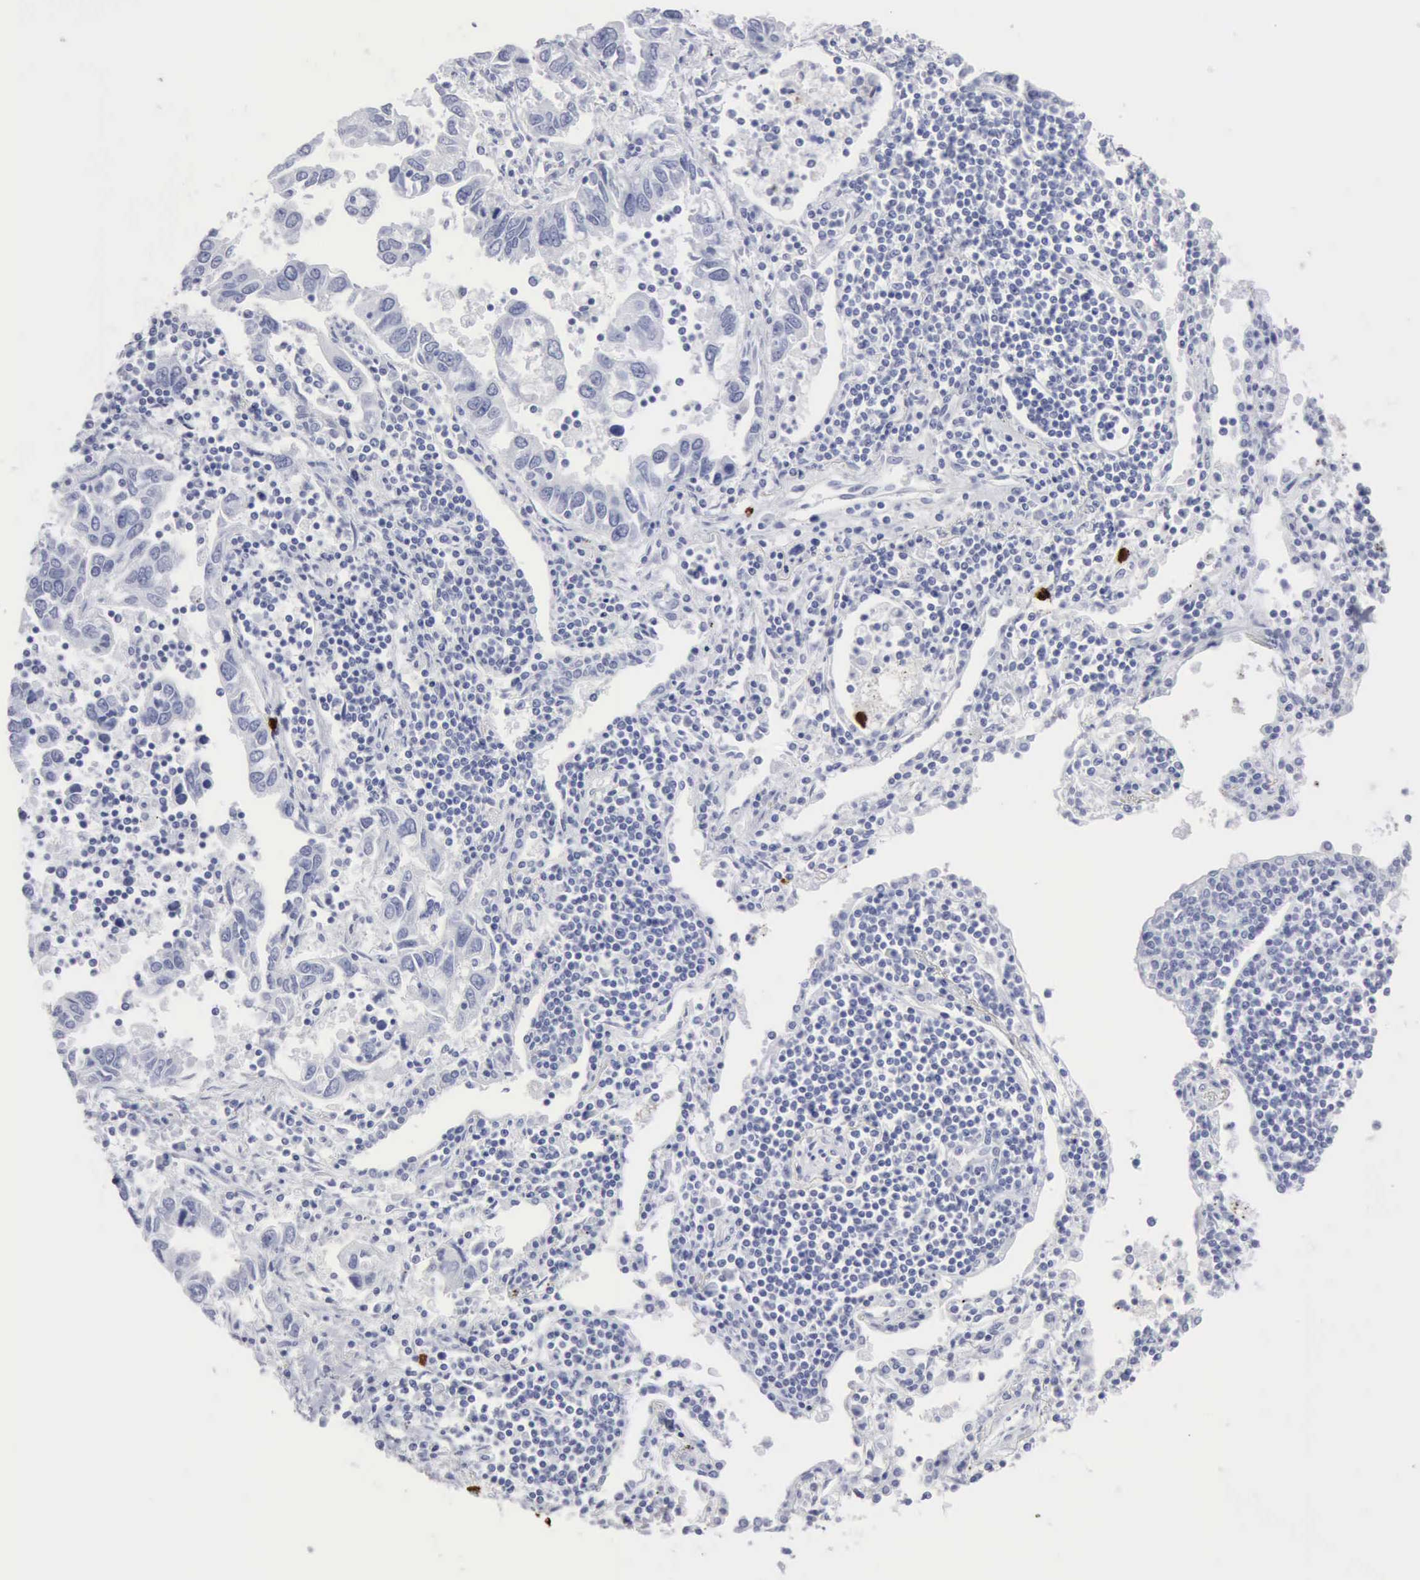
{"staining": {"intensity": "negative", "quantity": "none", "location": "none"}, "tissue": "lung cancer", "cell_type": "Tumor cells", "image_type": "cancer", "snomed": [{"axis": "morphology", "description": "Adenocarcinoma, NOS"}, {"axis": "topography", "description": "Lung"}], "caption": "A high-resolution image shows IHC staining of lung adenocarcinoma, which demonstrates no significant positivity in tumor cells.", "gene": "CMA1", "patient": {"sex": "male", "age": 48}}